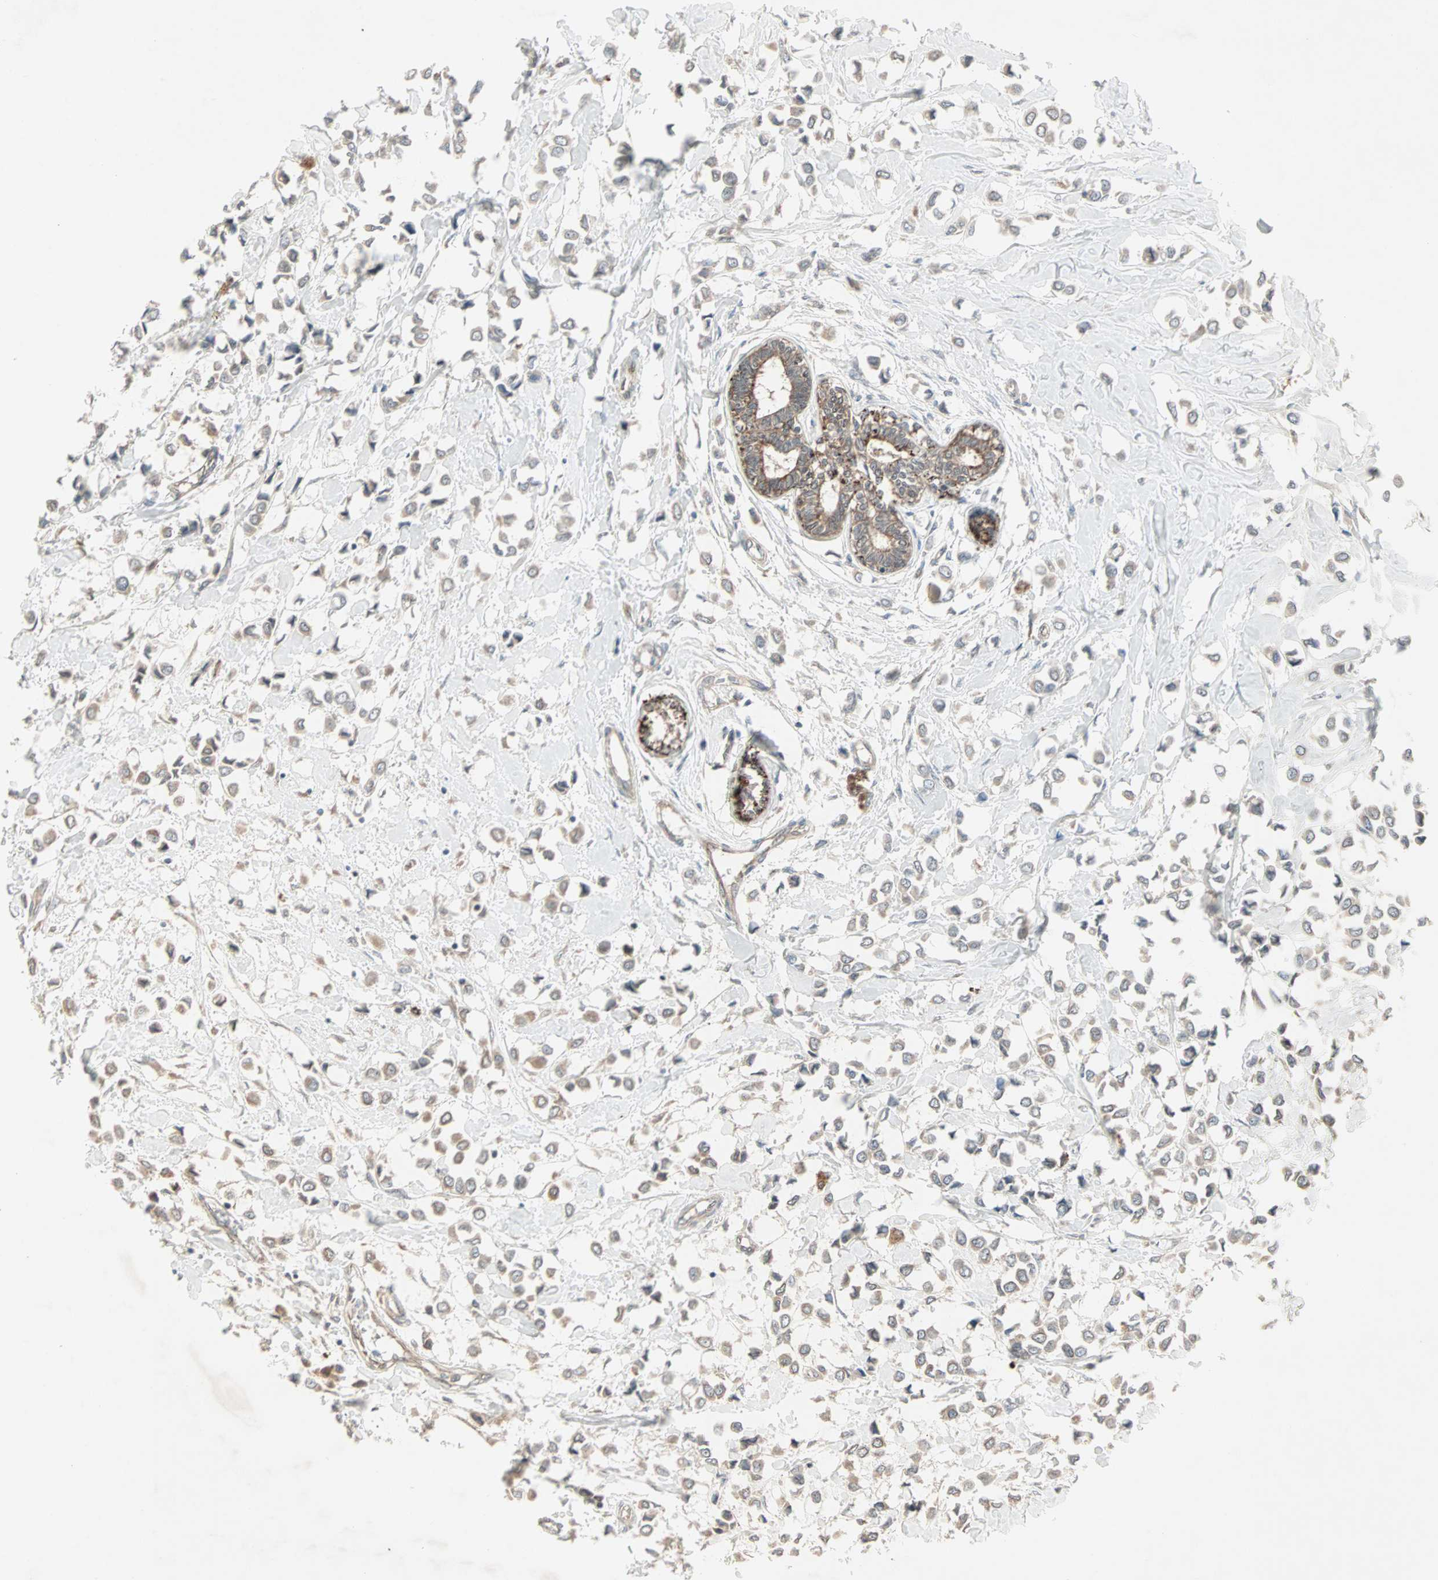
{"staining": {"intensity": "weak", "quantity": ">75%", "location": "cytoplasmic/membranous"}, "tissue": "breast cancer", "cell_type": "Tumor cells", "image_type": "cancer", "snomed": [{"axis": "morphology", "description": "Lobular carcinoma"}, {"axis": "topography", "description": "Breast"}], "caption": "Breast cancer (lobular carcinoma) stained with DAB IHC reveals low levels of weak cytoplasmic/membranous expression in about >75% of tumor cells.", "gene": "JMJD7-PLA2G4B", "patient": {"sex": "female", "age": 51}}